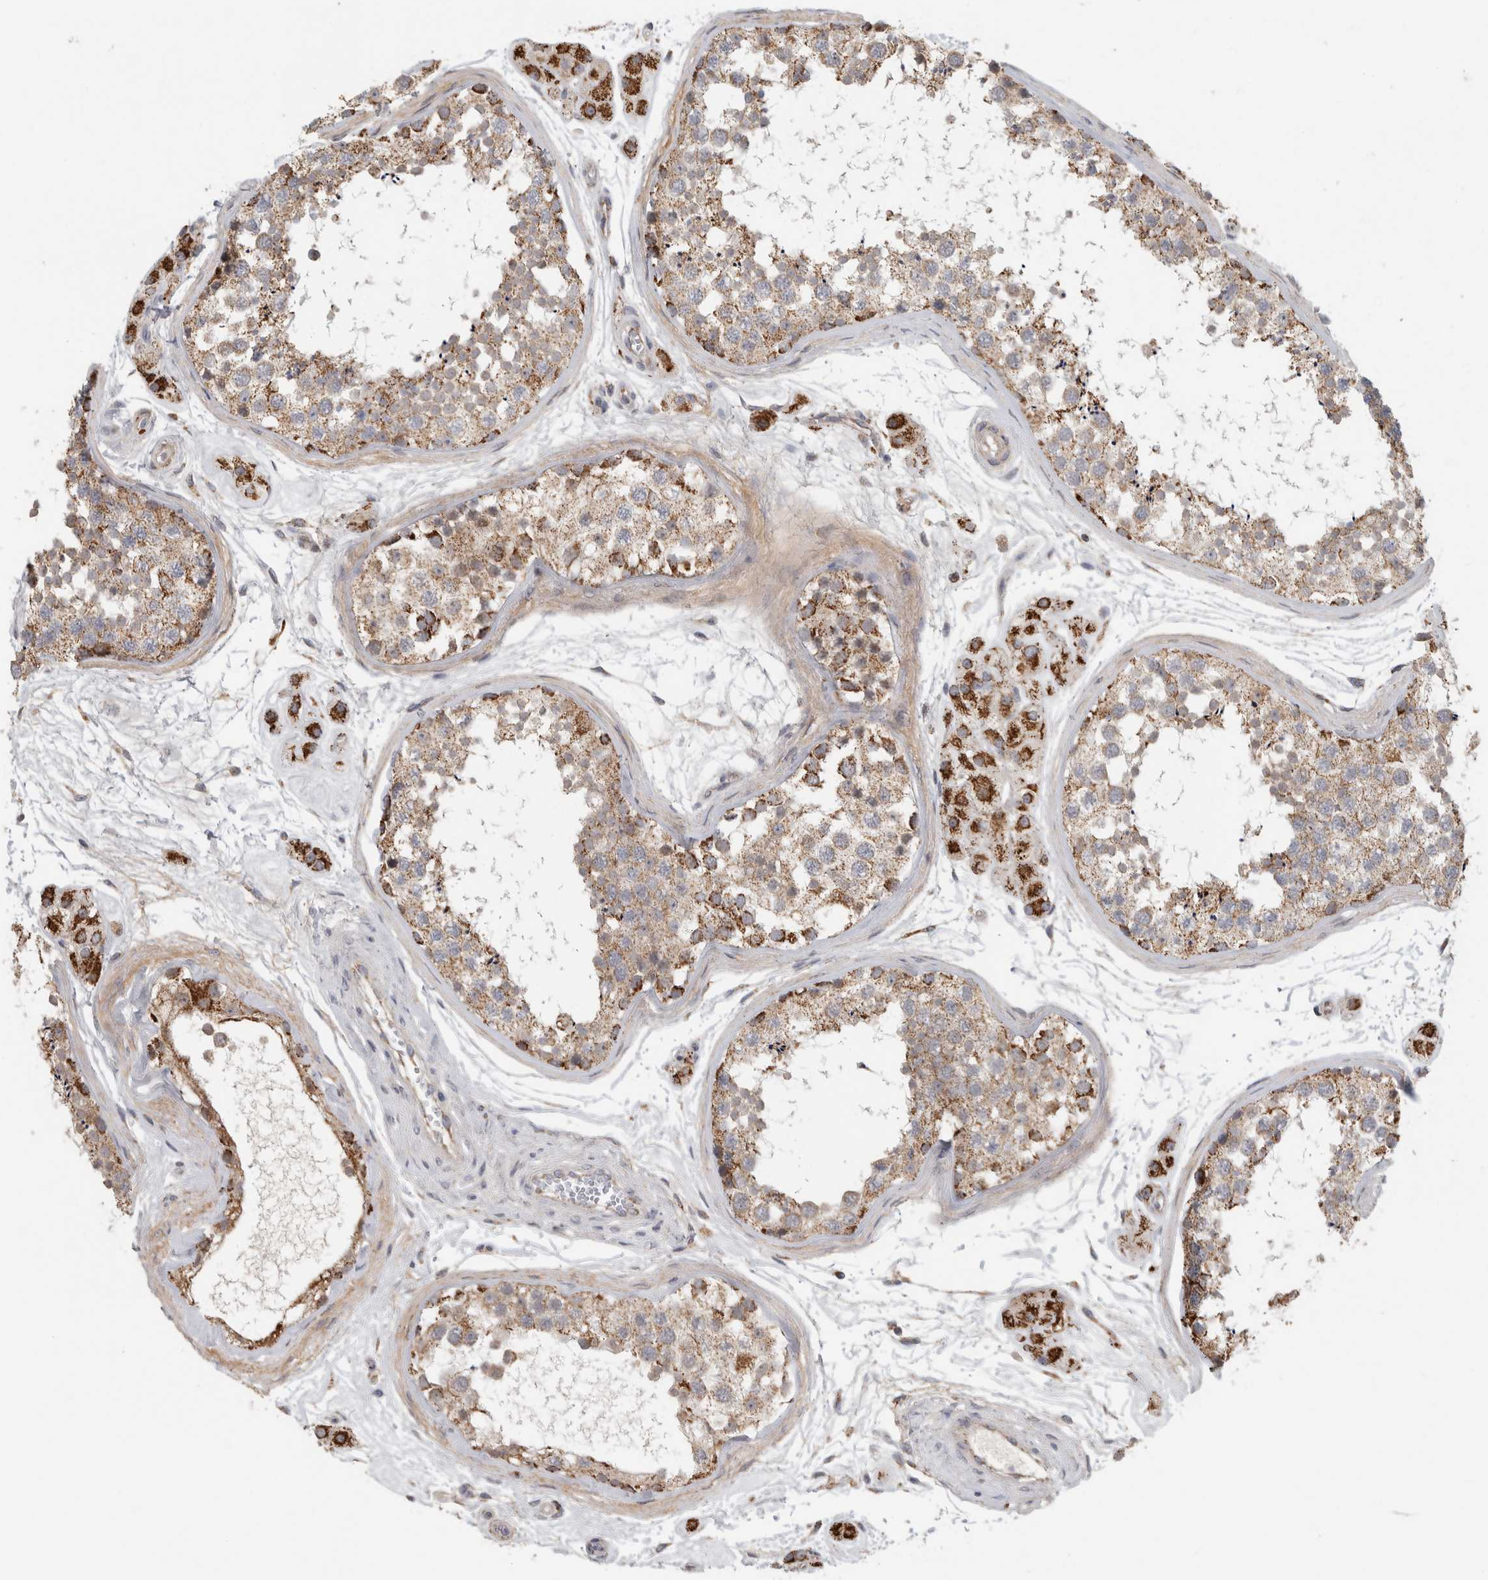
{"staining": {"intensity": "moderate", "quantity": ">75%", "location": "cytoplasmic/membranous"}, "tissue": "testis", "cell_type": "Cells in seminiferous ducts", "image_type": "normal", "snomed": [{"axis": "morphology", "description": "Normal tissue, NOS"}, {"axis": "topography", "description": "Testis"}], "caption": "Immunohistochemistry (IHC) photomicrograph of unremarkable testis: testis stained using IHC shows medium levels of moderate protein expression localized specifically in the cytoplasmic/membranous of cells in seminiferous ducts, appearing as a cytoplasmic/membranous brown color.", "gene": "ST8SIA1", "patient": {"sex": "male", "age": 56}}